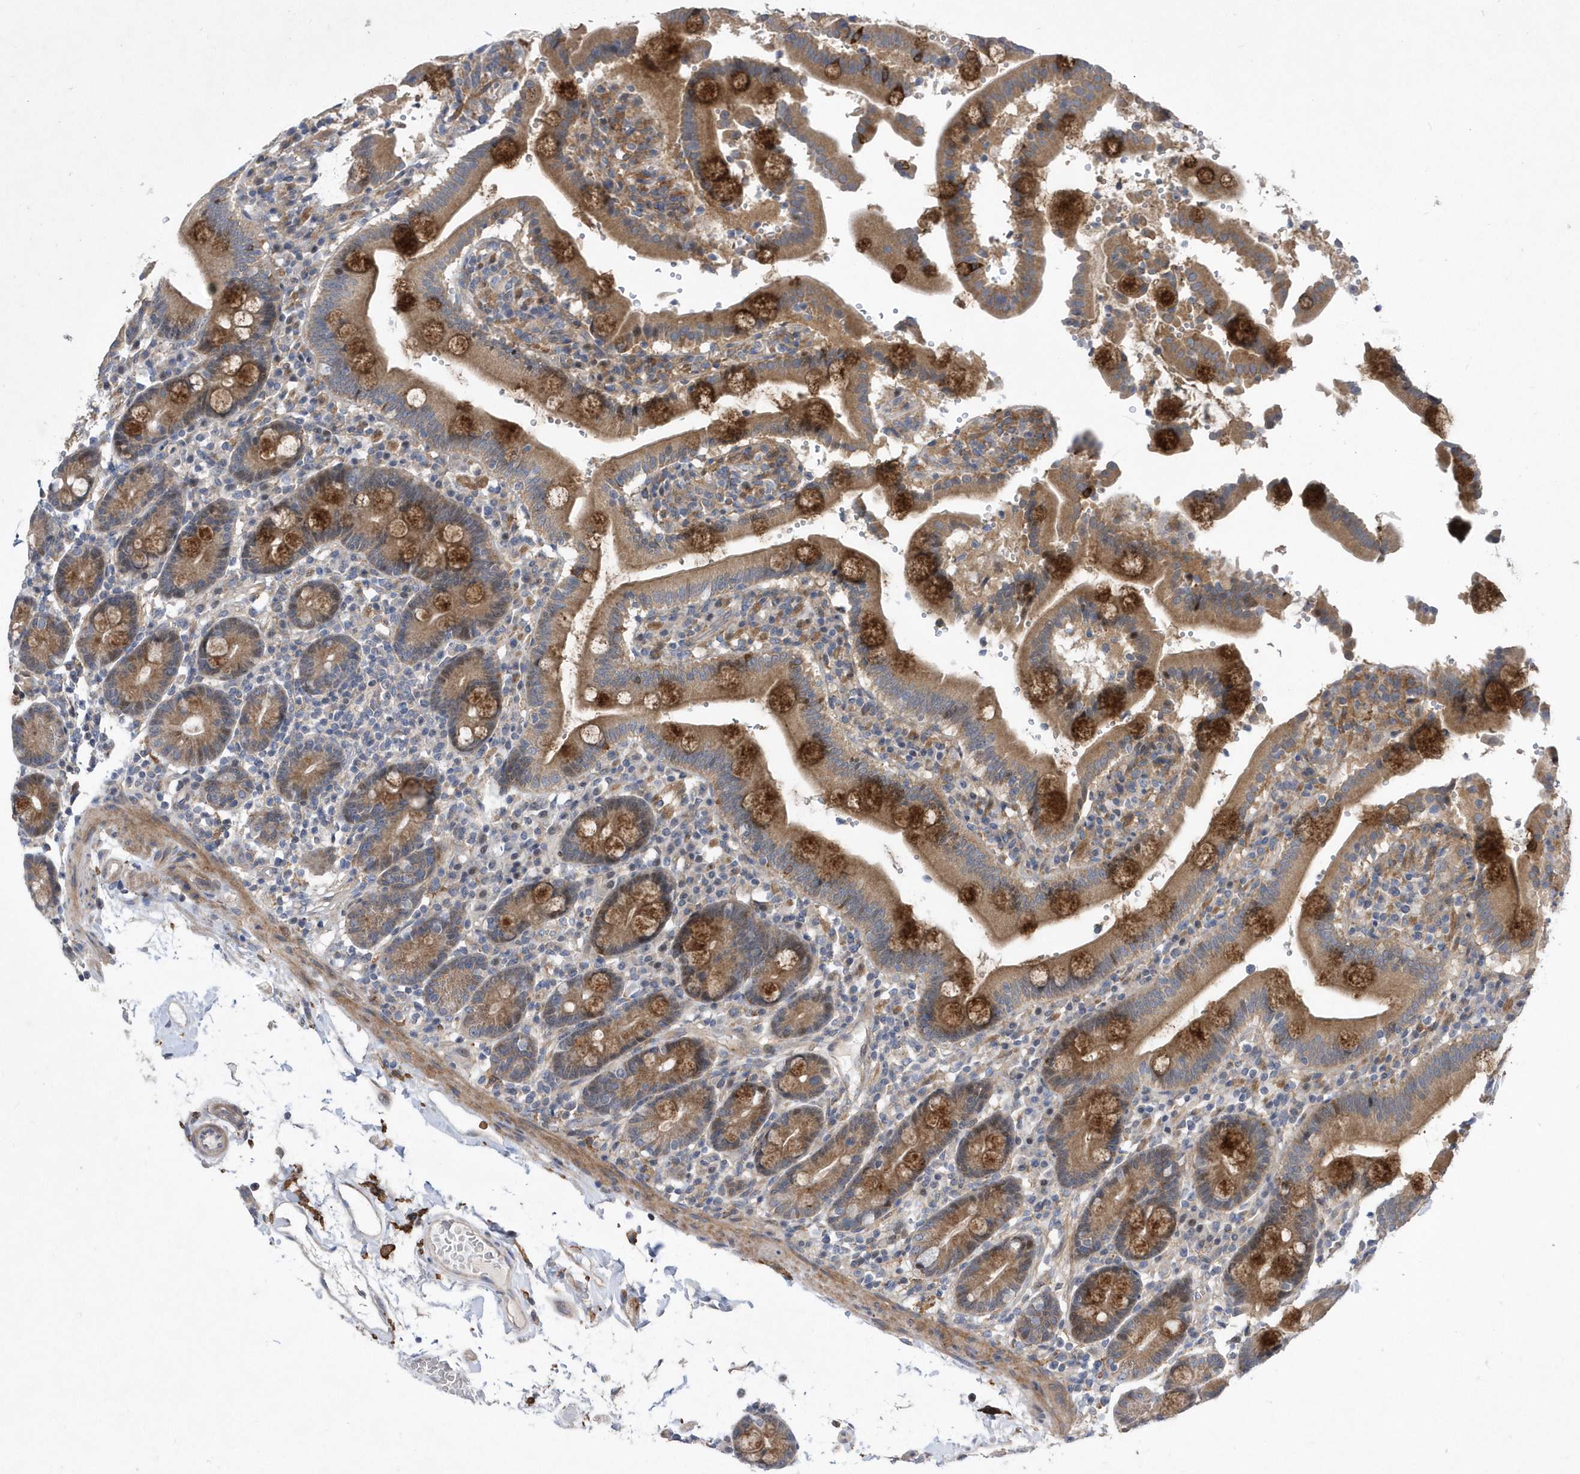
{"staining": {"intensity": "strong", "quantity": "25%-75%", "location": "cytoplasmic/membranous"}, "tissue": "duodenum", "cell_type": "Glandular cells", "image_type": "normal", "snomed": [{"axis": "morphology", "description": "Normal tissue, NOS"}, {"axis": "topography", "description": "Small intestine, NOS"}], "caption": "Duodenum stained with a protein marker shows strong staining in glandular cells.", "gene": "LONRF2", "patient": {"sex": "female", "age": 71}}